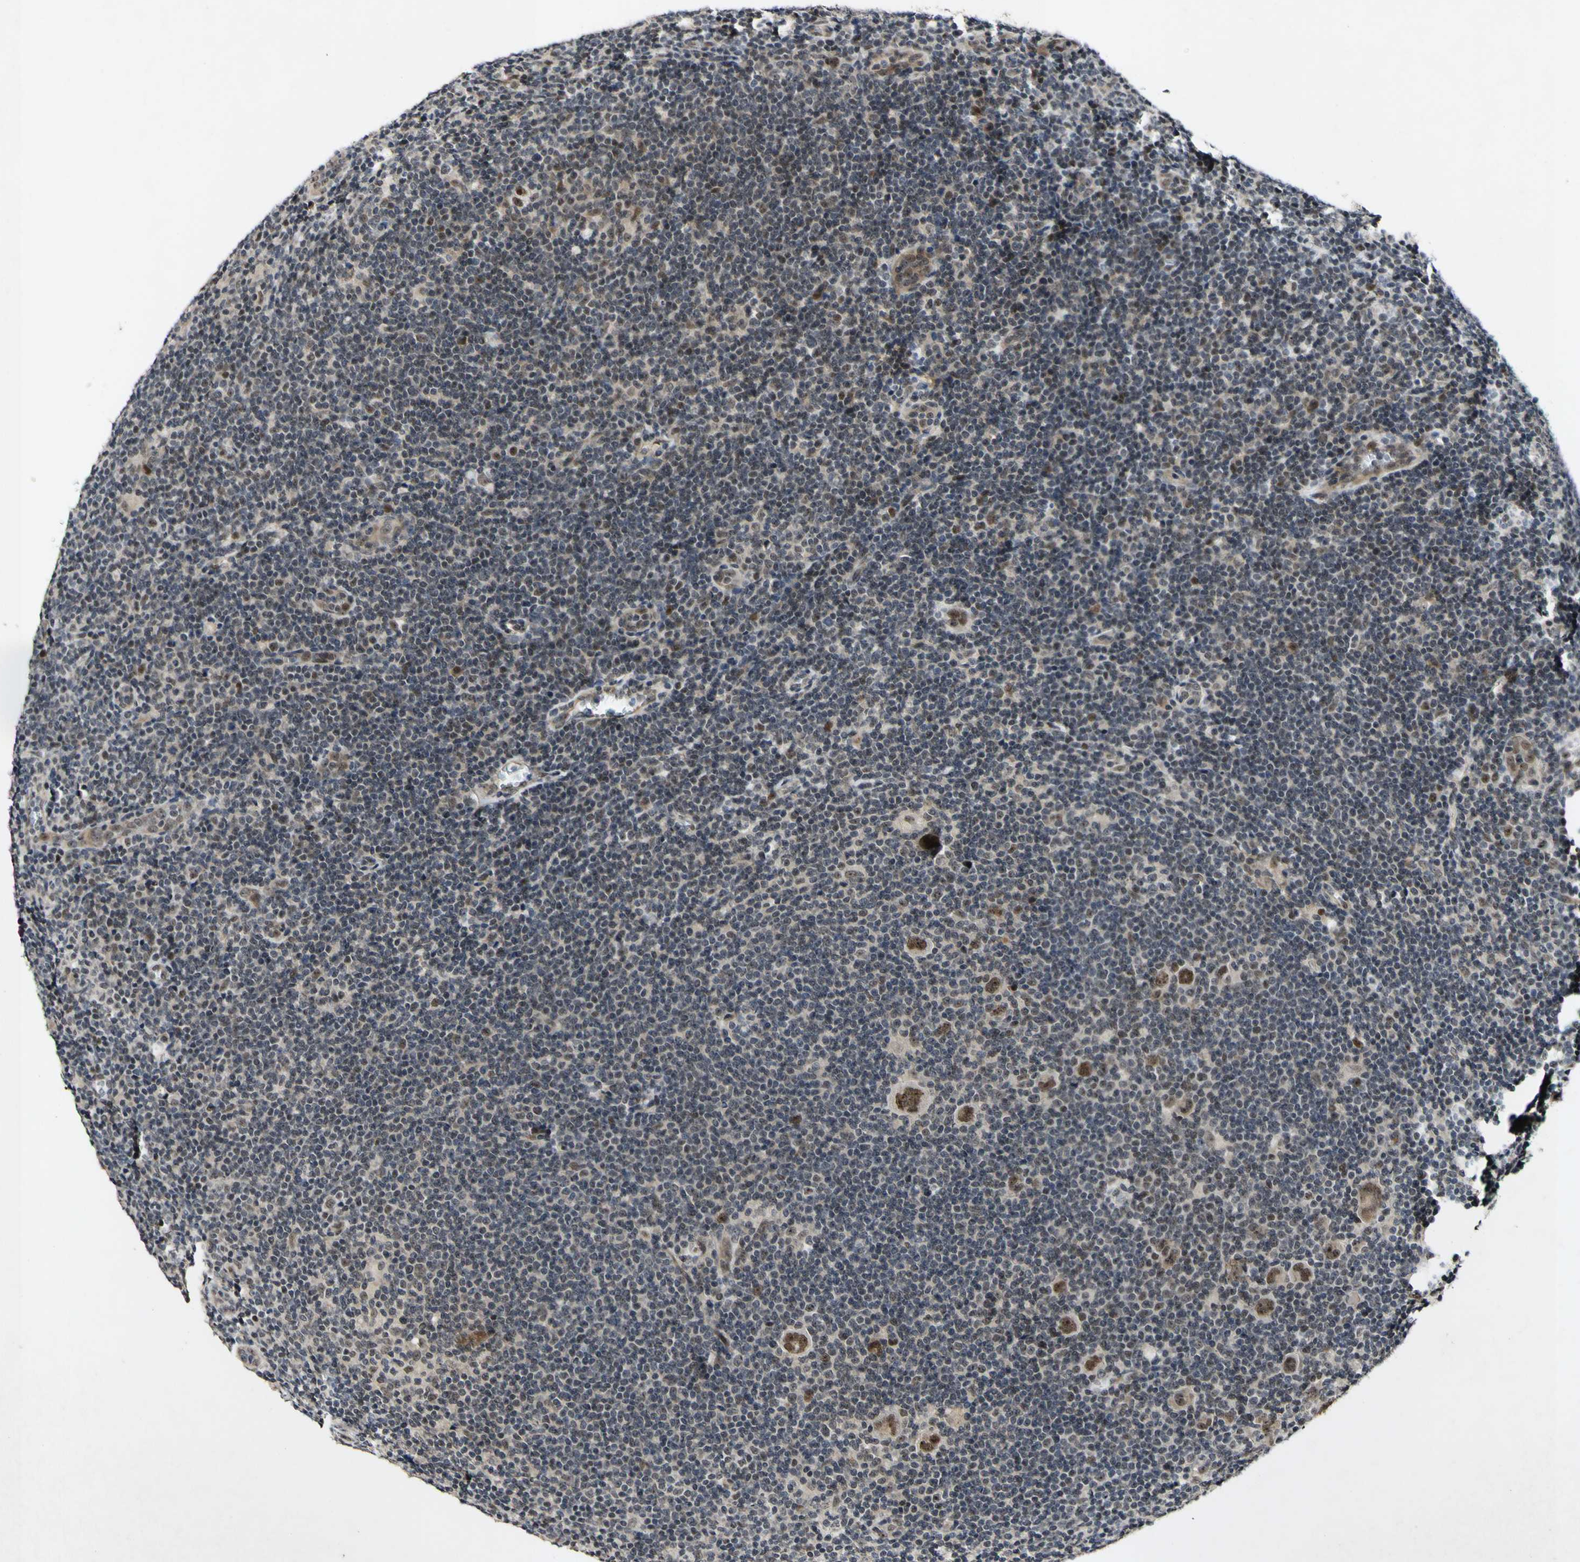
{"staining": {"intensity": "moderate", "quantity": ">75%", "location": "nuclear"}, "tissue": "lymphoma", "cell_type": "Tumor cells", "image_type": "cancer", "snomed": [{"axis": "morphology", "description": "Hodgkin's disease, NOS"}, {"axis": "topography", "description": "Lymph node"}], "caption": "An image showing moderate nuclear expression in about >75% of tumor cells in Hodgkin's disease, as visualized by brown immunohistochemical staining.", "gene": "POLR2F", "patient": {"sex": "female", "age": 57}}